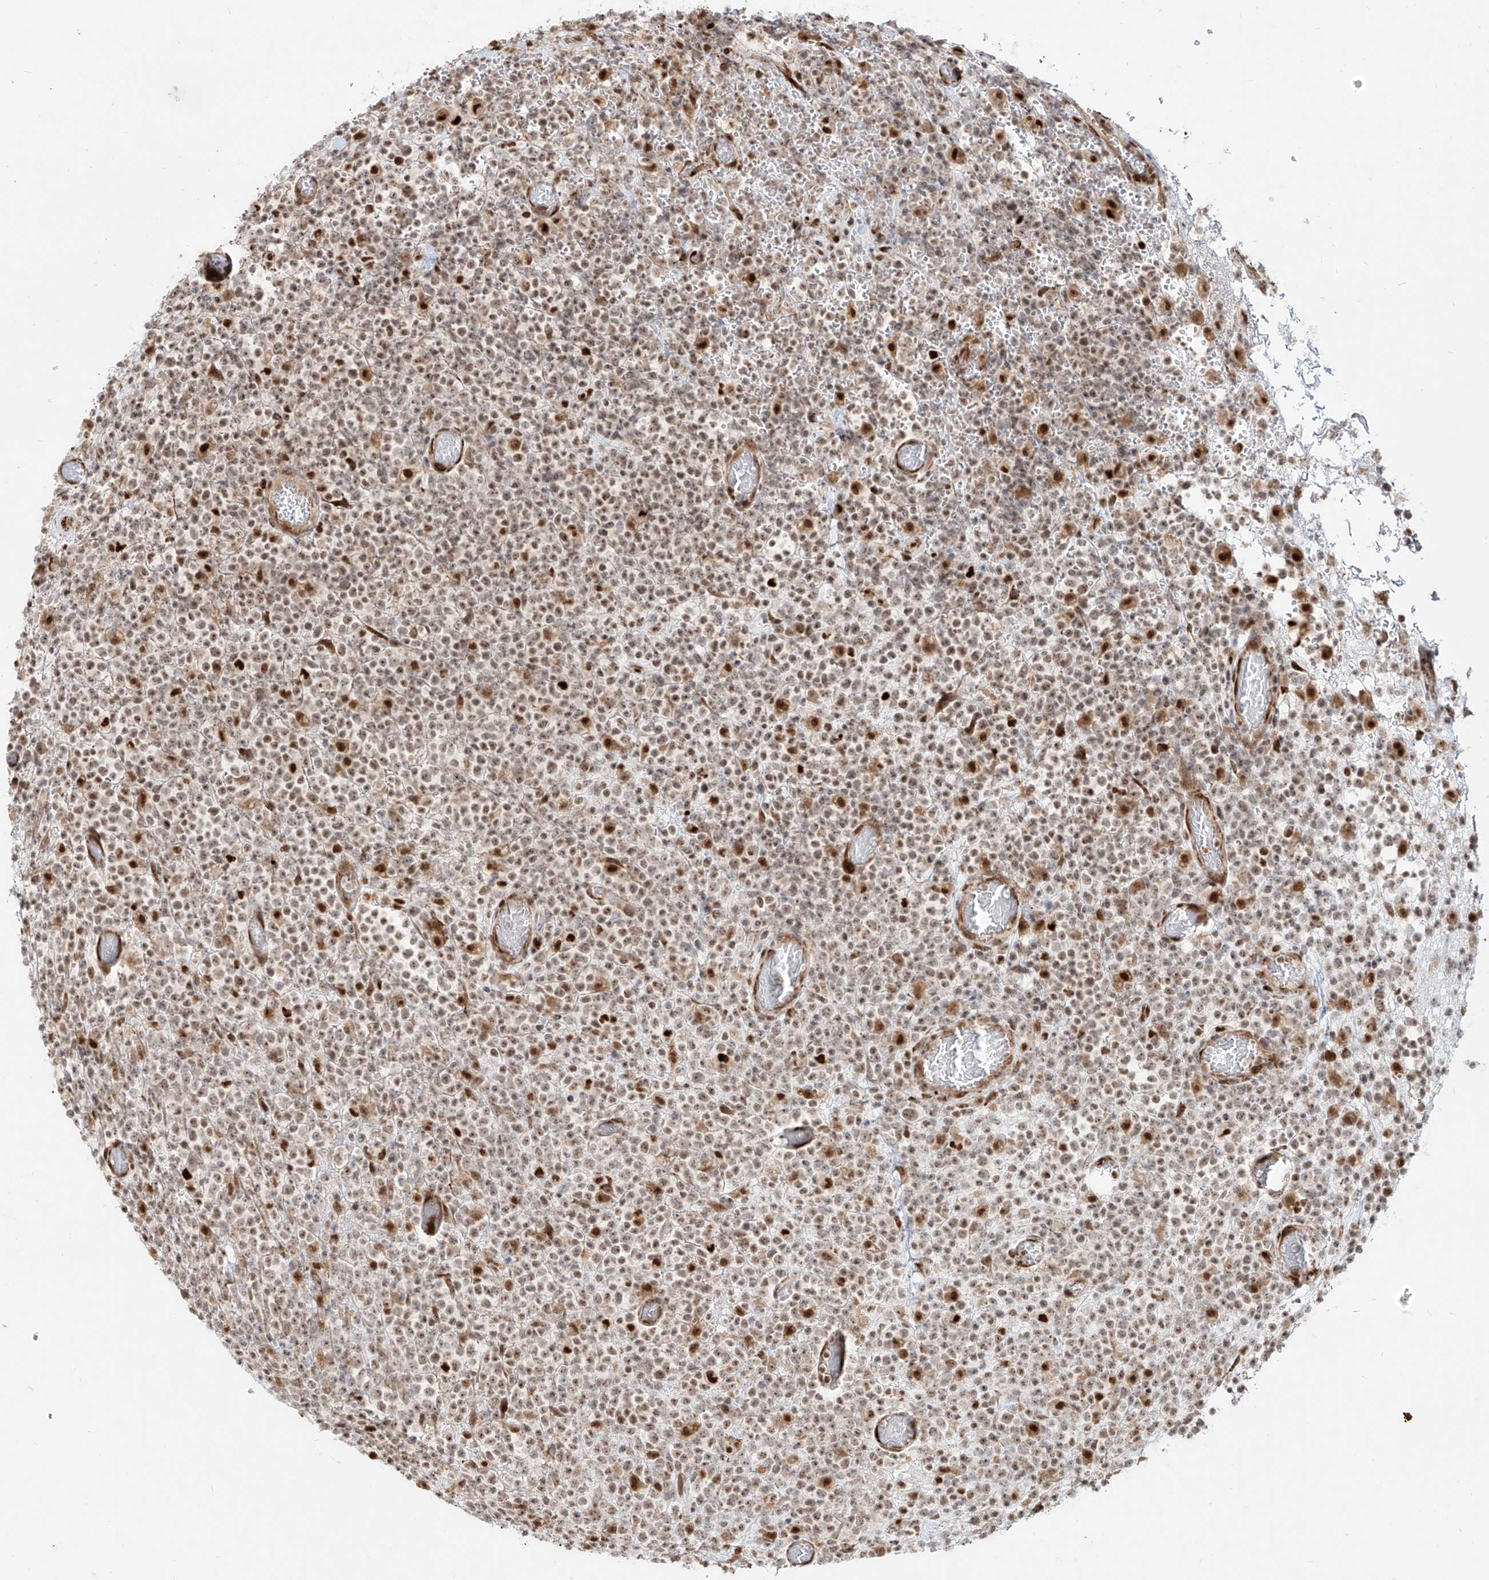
{"staining": {"intensity": "moderate", "quantity": ">75%", "location": "nuclear"}, "tissue": "lymphoma", "cell_type": "Tumor cells", "image_type": "cancer", "snomed": [{"axis": "morphology", "description": "Malignant lymphoma, non-Hodgkin's type, High grade"}, {"axis": "topography", "description": "Colon"}], "caption": "Immunohistochemical staining of high-grade malignant lymphoma, non-Hodgkin's type reveals medium levels of moderate nuclear positivity in approximately >75% of tumor cells. (IHC, brightfield microscopy, high magnification).", "gene": "ZNF710", "patient": {"sex": "female", "age": 53}}